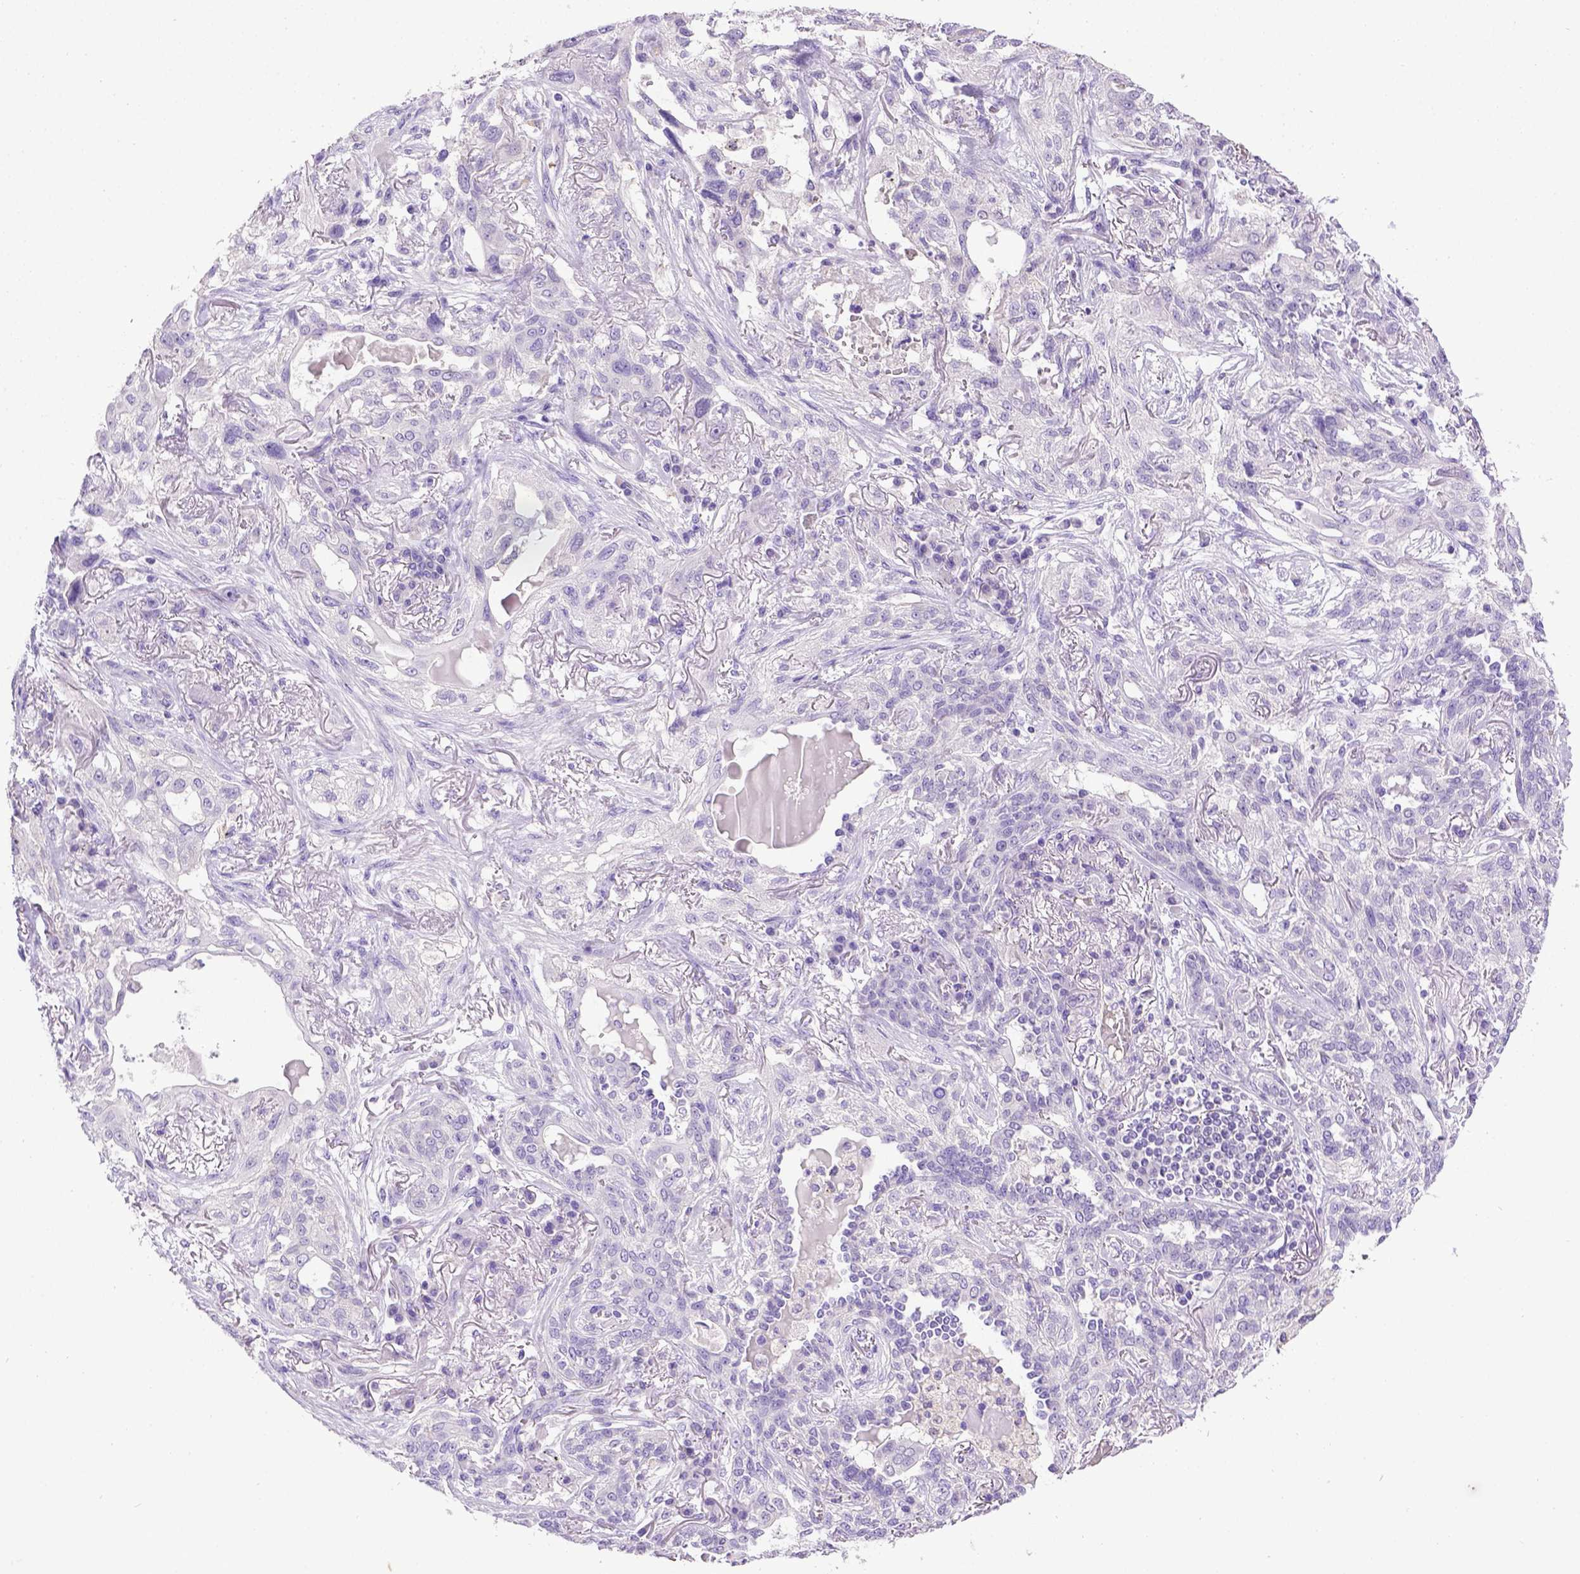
{"staining": {"intensity": "negative", "quantity": "none", "location": "none"}, "tissue": "lung cancer", "cell_type": "Tumor cells", "image_type": "cancer", "snomed": [{"axis": "morphology", "description": "Squamous cell carcinoma, NOS"}, {"axis": "topography", "description": "Lung"}], "caption": "There is no significant staining in tumor cells of squamous cell carcinoma (lung).", "gene": "SPEF1", "patient": {"sex": "female", "age": 70}}